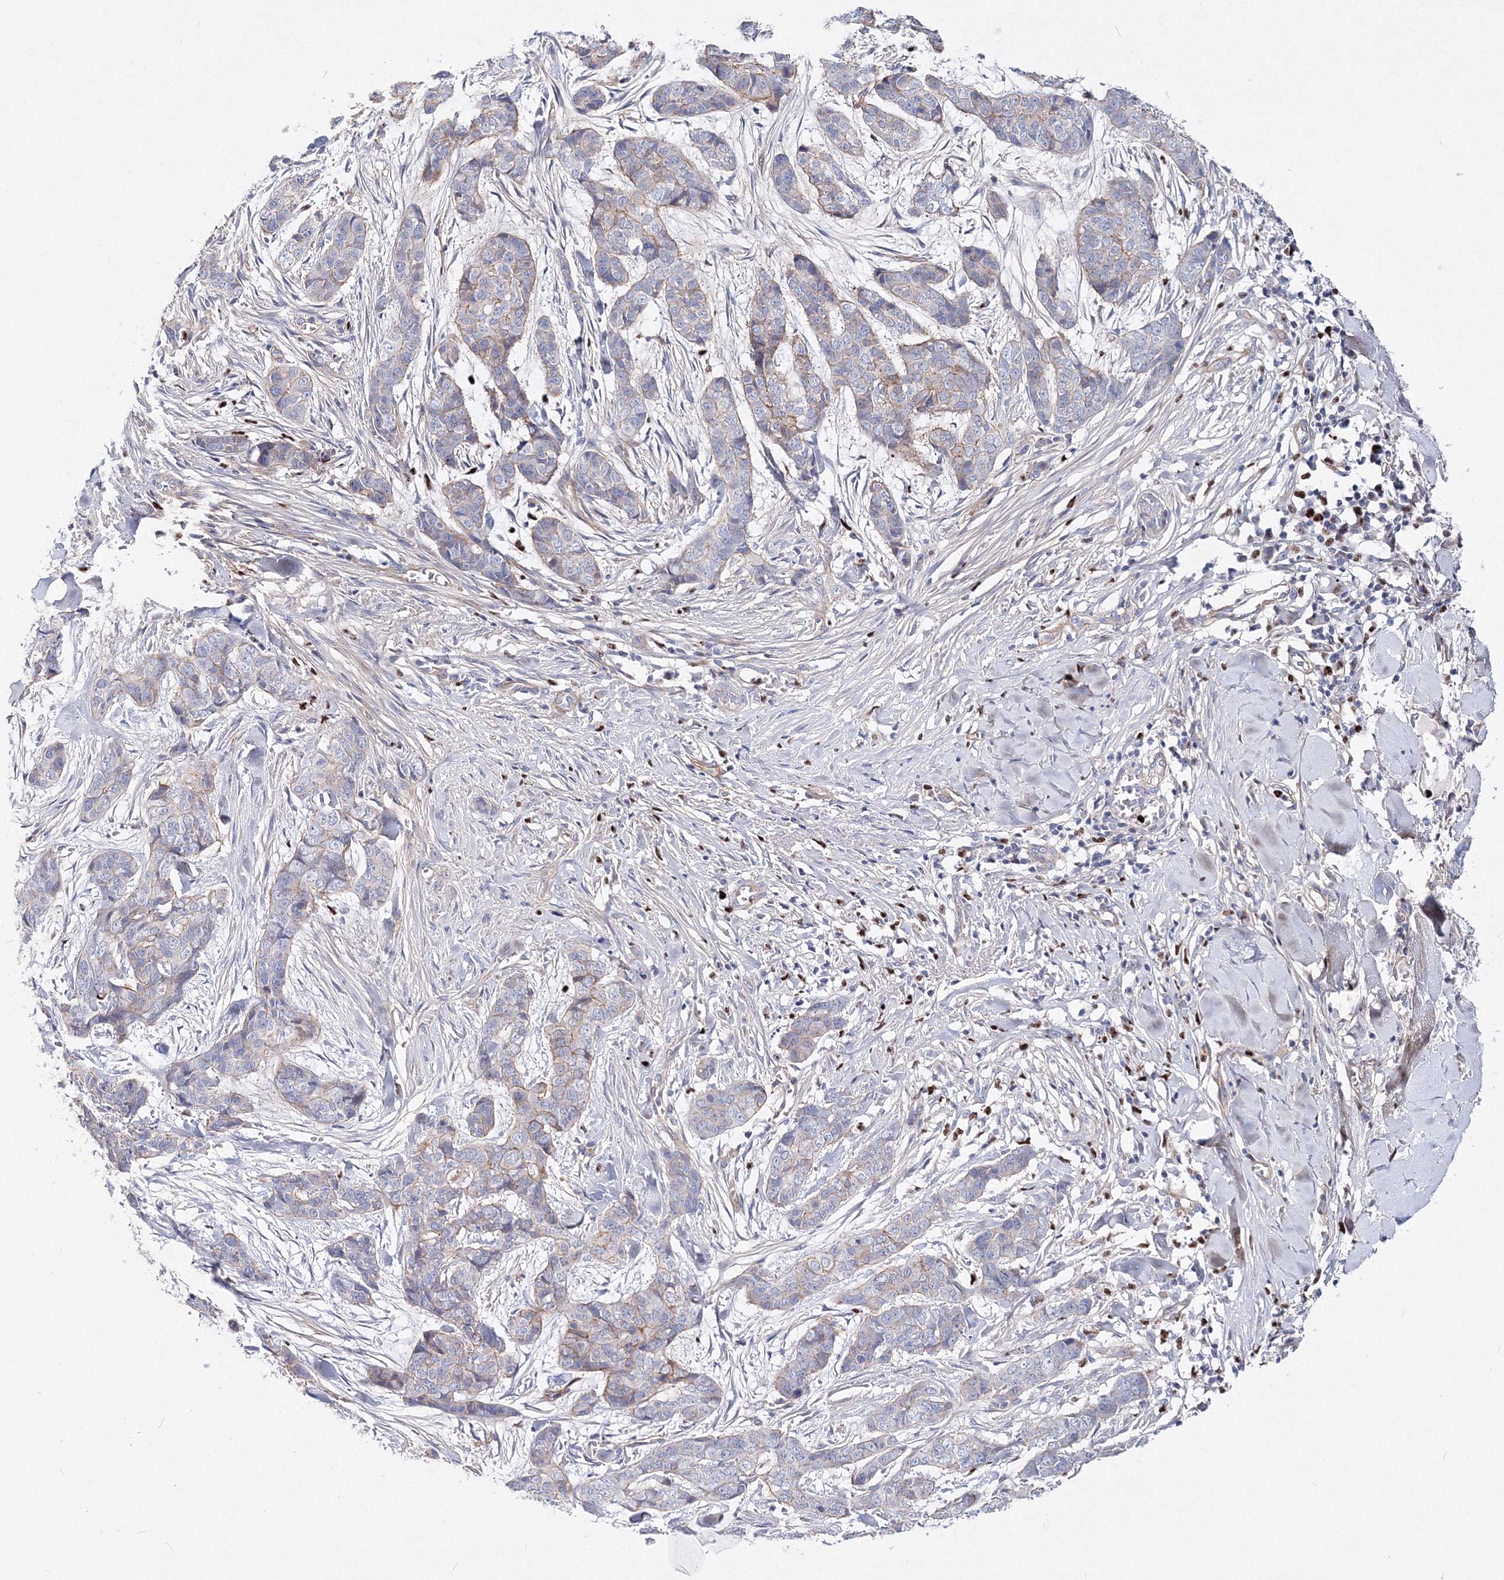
{"staining": {"intensity": "weak", "quantity": "<25%", "location": "cytoplasmic/membranous"}, "tissue": "skin cancer", "cell_type": "Tumor cells", "image_type": "cancer", "snomed": [{"axis": "morphology", "description": "Basal cell carcinoma"}, {"axis": "topography", "description": "Skin"}], "caption": "Tumor cells show no significant protein positivity in skin cancer (basal cell carcinoma).", "gene": "C11orf52", "patient": {"sex": "female", "age": 64}}